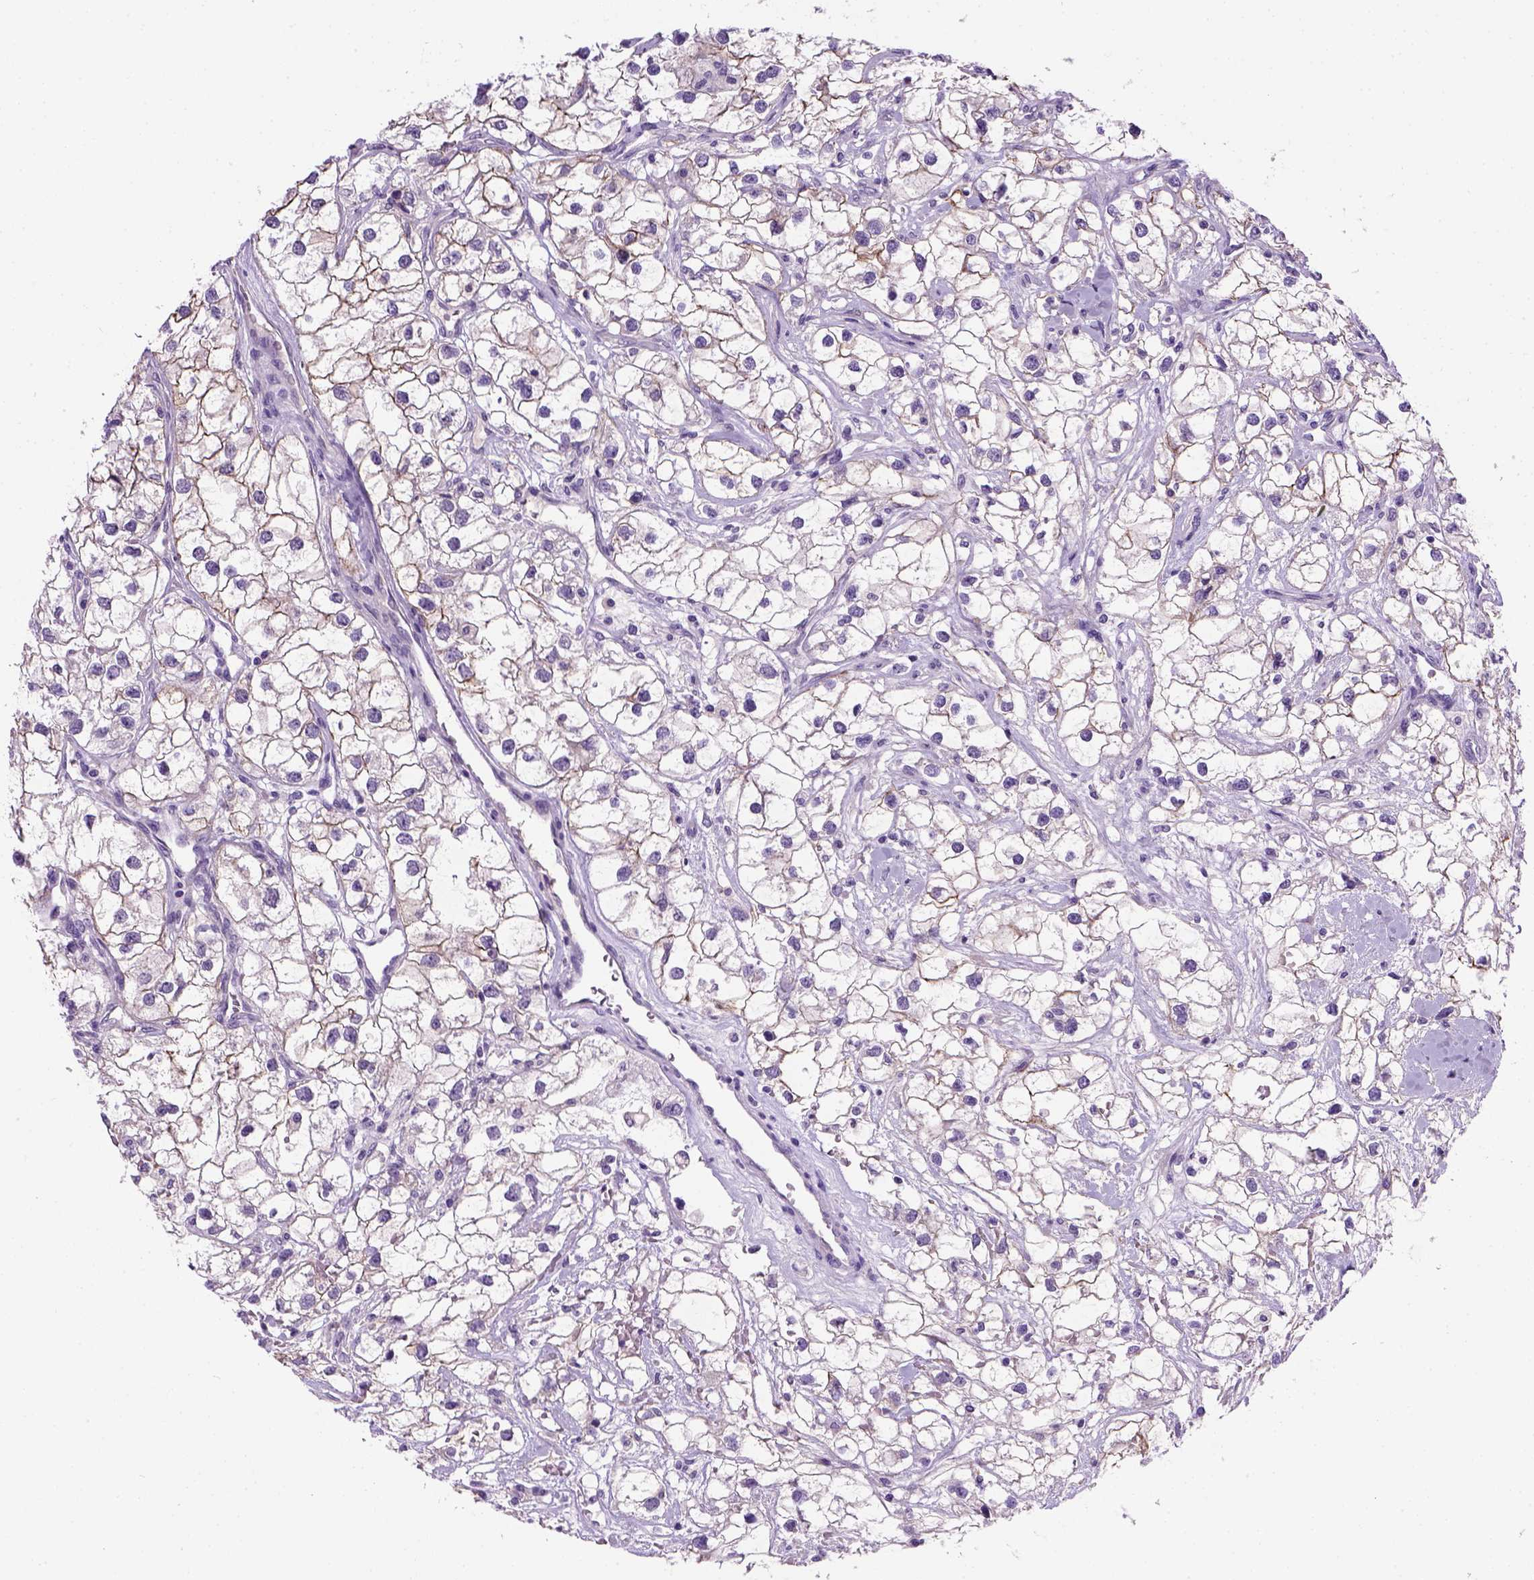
{"staining": {"intensity": "weak", "quantity": "<25%", "location": "cytoplasmic/membranous"}, "tissue": "renal cancer", "cell_type": "Tumor cells", "image_type": "cancer", "snomed": [{"axis": "morphology", "description": "Adenocarcinoma, NOS"}, {"axis": "topography", "description": "Kidney"}], "caption": "Image shows no protein positivity in tumor cells of renal cancer (adenocarcinoma) tissue.", "gene": "CDH1", "patient": {"sex": "male", "age": 59}}